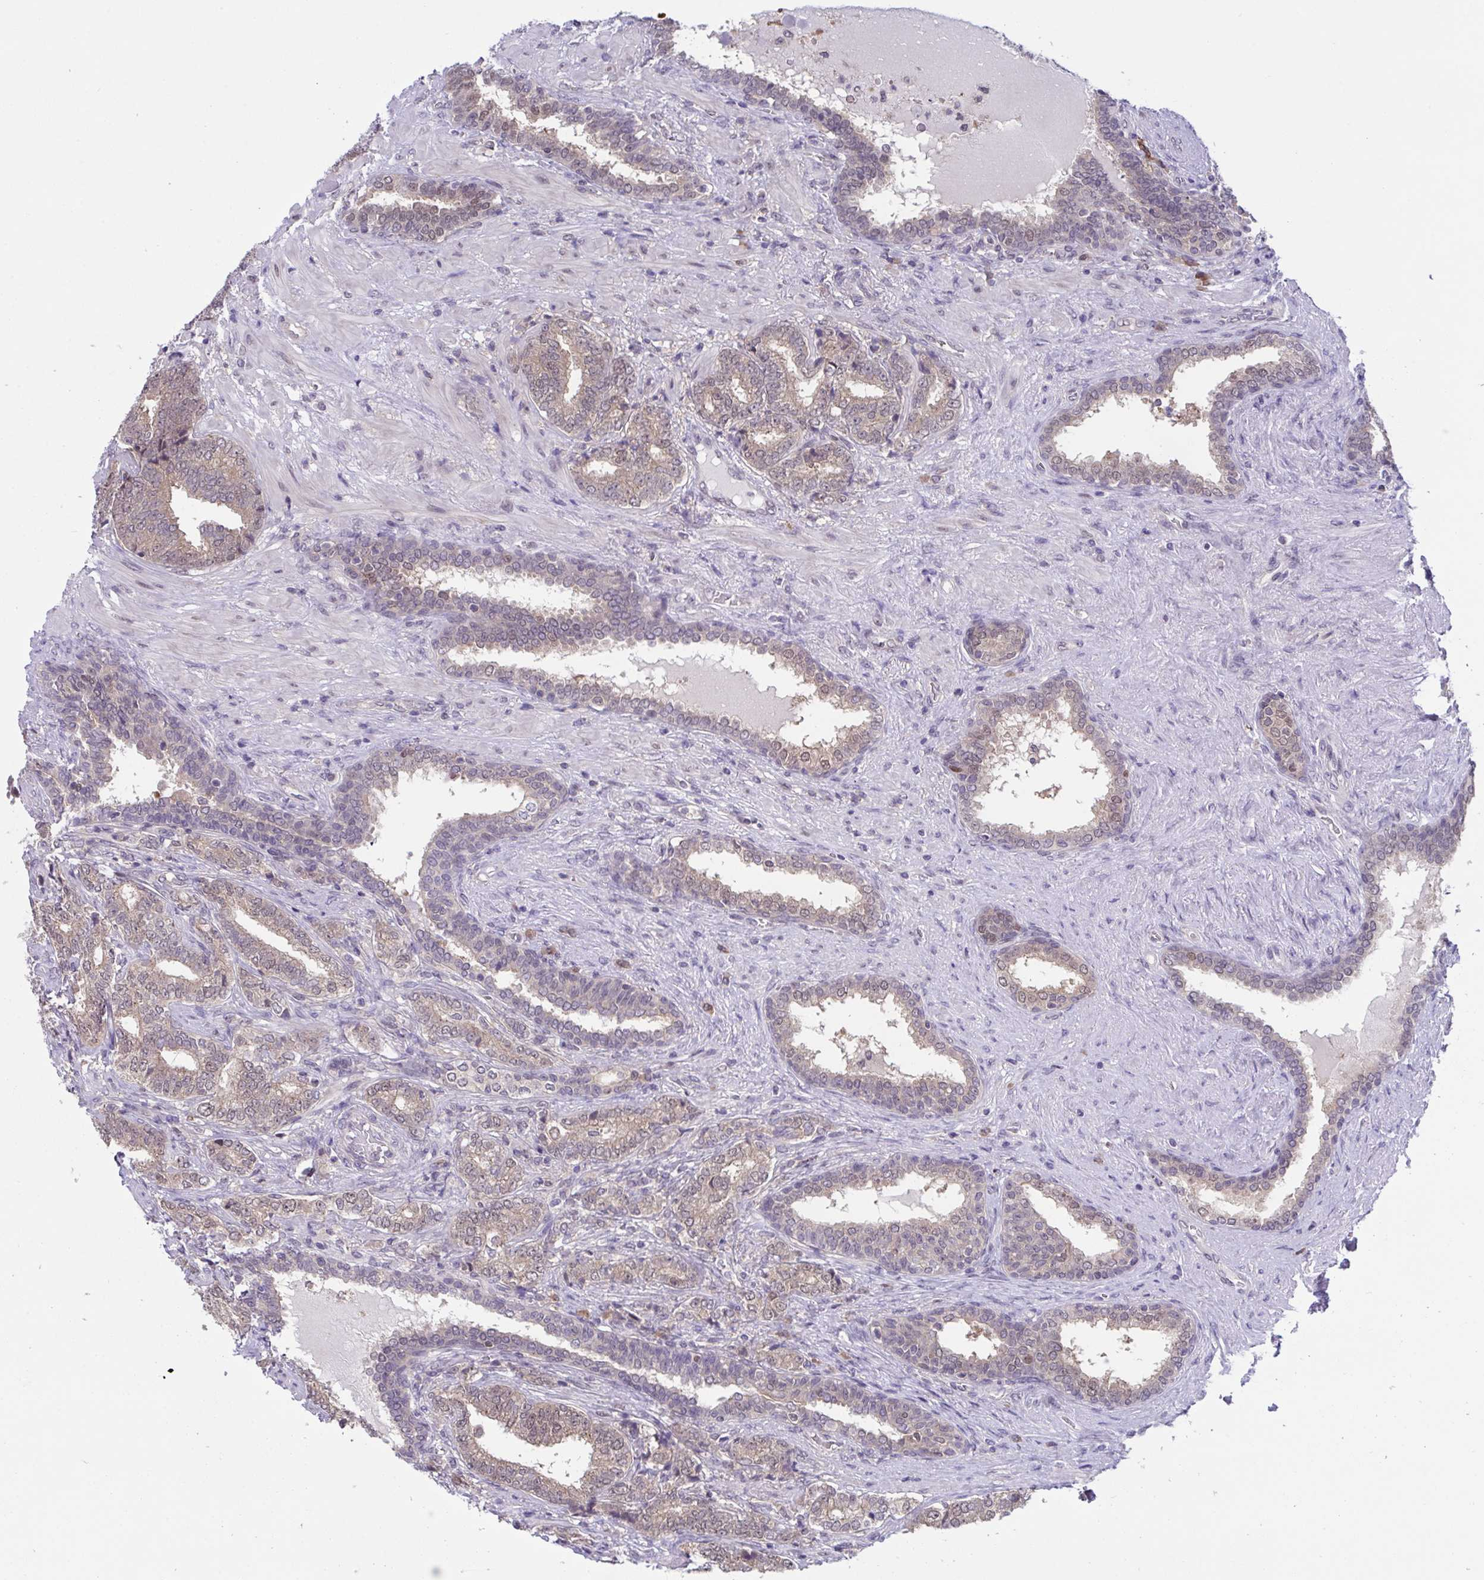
{"staining": {"intensity": "weak", "quantity": ">75%", "location": "cytoplasmic/membranous,nuclear"}, "tissue": "prostate cancer", "cell_type": "Tumor cells", "image_type": "cancer", "snomed": [{"axis": "morphology", "description": "Adenocarcinoma, High grade"}, {"axis": "topography", "description": "Prostate"}], "caption": "Prostate cancer tissue exhibits weak cytoplasmic/membranous and nuclear expression in about >75% of tumor cells", "gene": "ZNF444", "patient": {"sex": "male", "age": 72}}